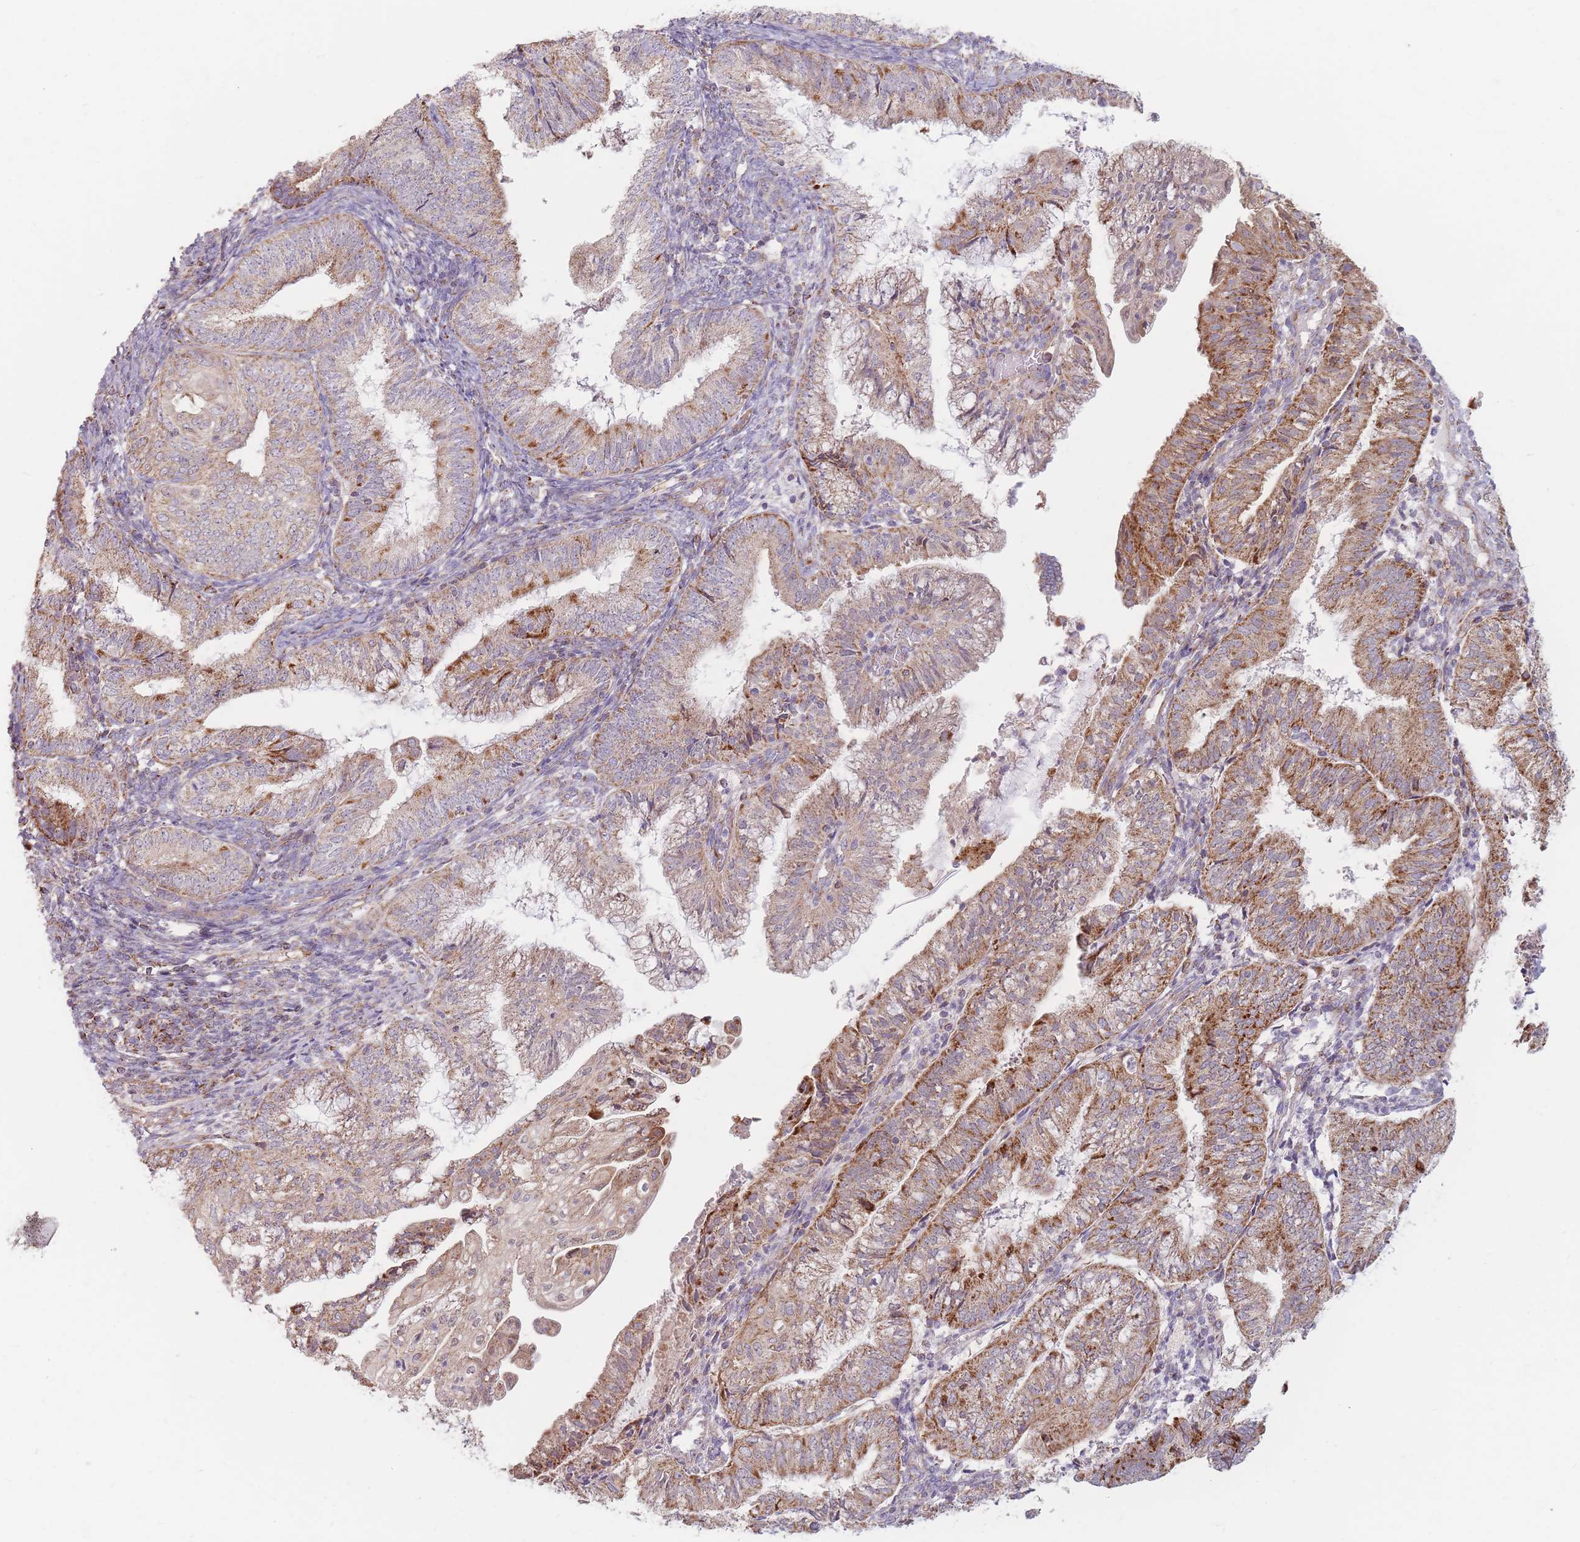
{"staining": {"intensity": "moderate", "quantity": "25%-75%", "location": "cytoplasmic/membranous"}, "tissue": "endometrial cancer", "cell_type": "Tumor cells", "image_type": "cancer", "snomed": [{"axis": "morphology", "description": "Adenocarcinoma, NOS"}, {"axis": "topography", "description": "Endometrium"}], "caption": "Brown immunohistochemical staining in endometrial adenocarcinoma demonstrates moderate cytoplasmic/membranous expression in approximately 25%-75% of tumor cells. The protein of interest is stained brown, and the nuclei are stained in blue (DAB IHC with brightfield microscopy, high magnification).", "gene": "ESRP2", "patient": {"sex": "female", "age": 55}}